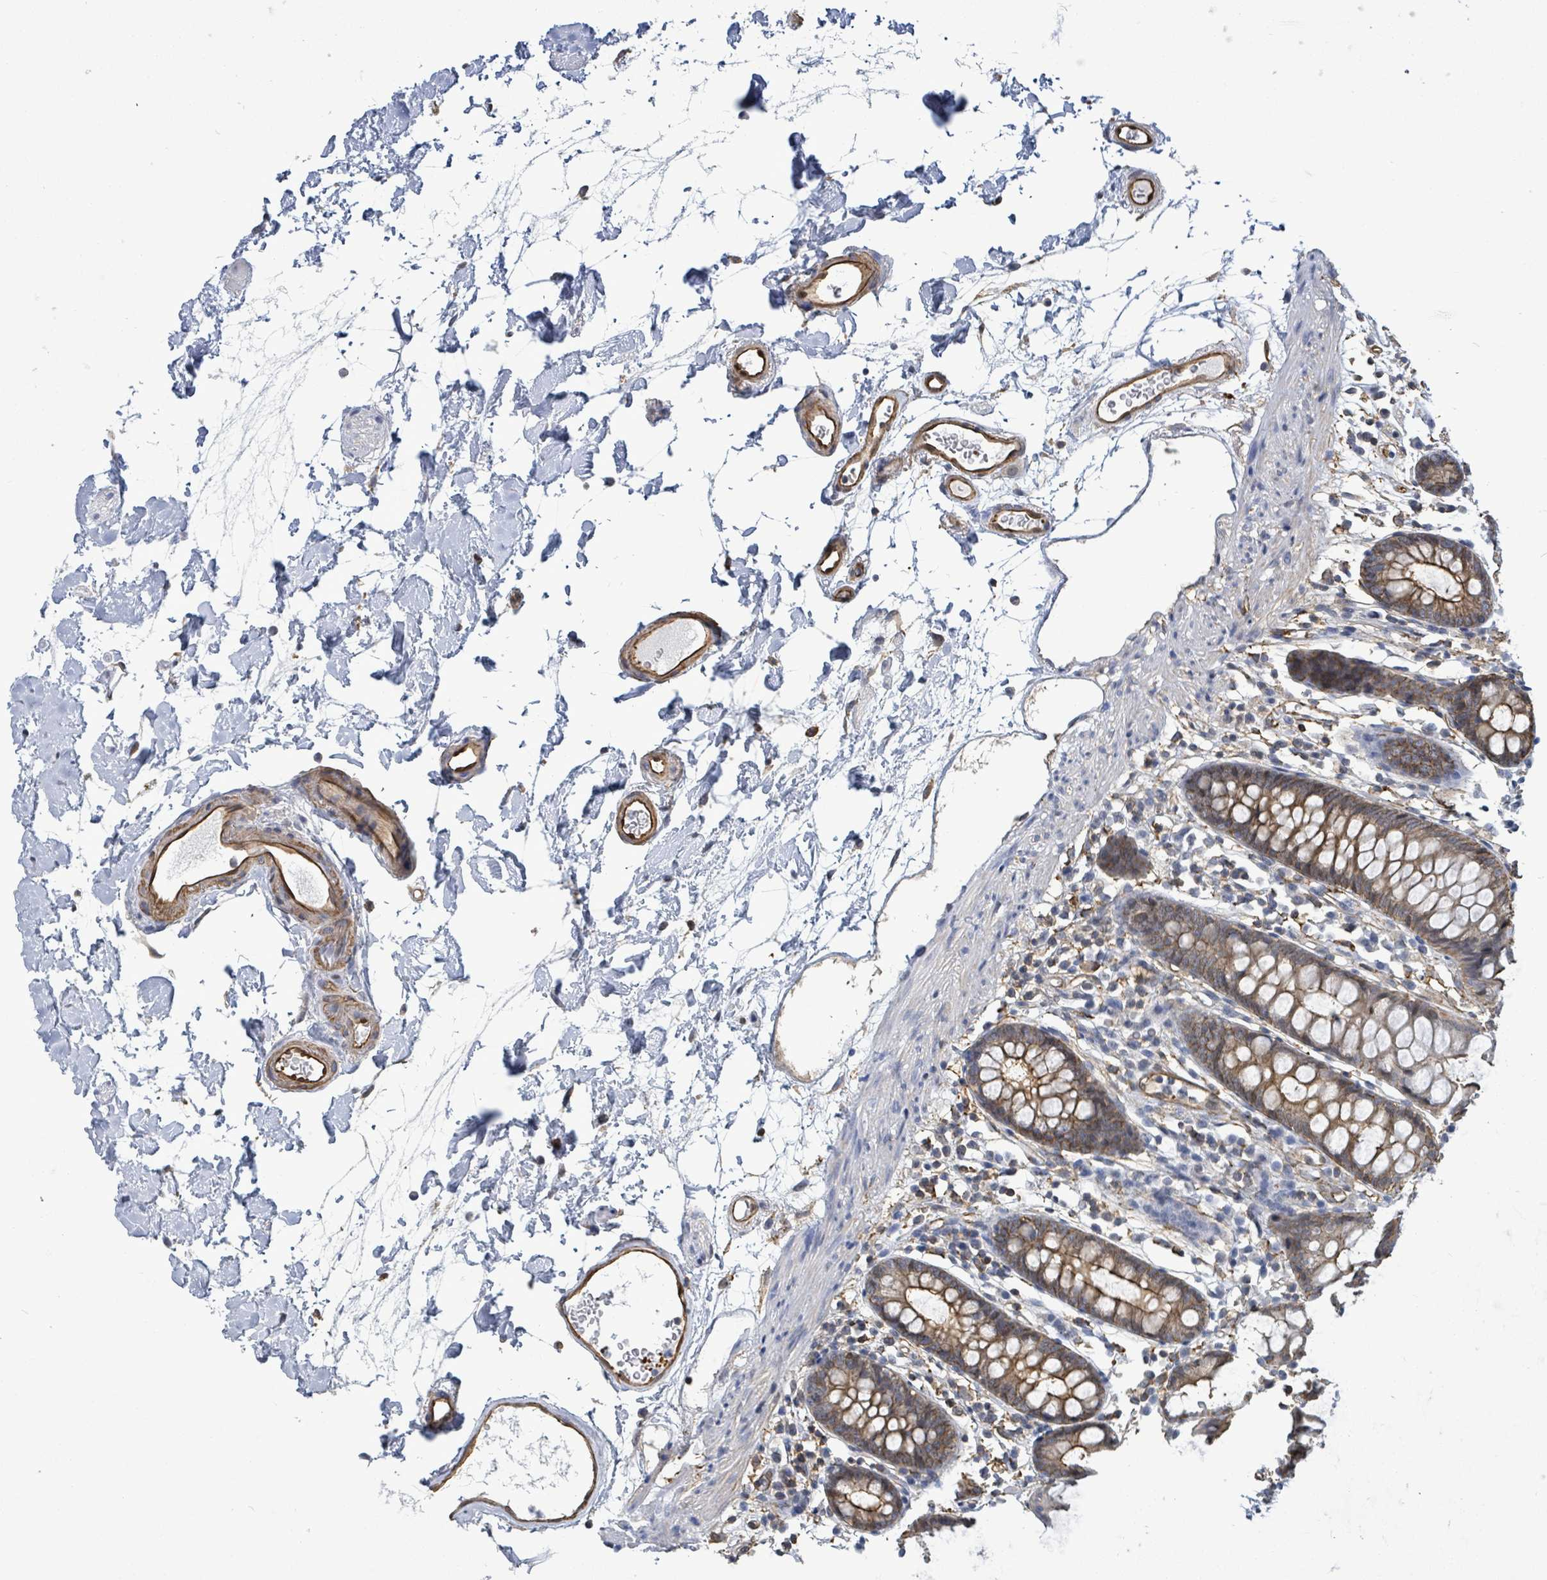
{"staining": {"intensity": "strong", "quantity": ">75%", "location": "cytoplasmic/membranous"}, "tissue": "colon", "cell_type": "Endothelial cells", "image_type": "normal", "snomed": [{"axis": "morphology", "description": "Normal tissue, NOS"}, {"axis": "topography", "description": "Colon"}], "caption": "This histopathology image exhibits immunohistochemistry staining of benign colon, with high strong cytoplasmic/membranous positivity in about >75% of endothelial cells.", "gene": "PRKRIP1", "patient": {"sex": "female", "age": 84}}